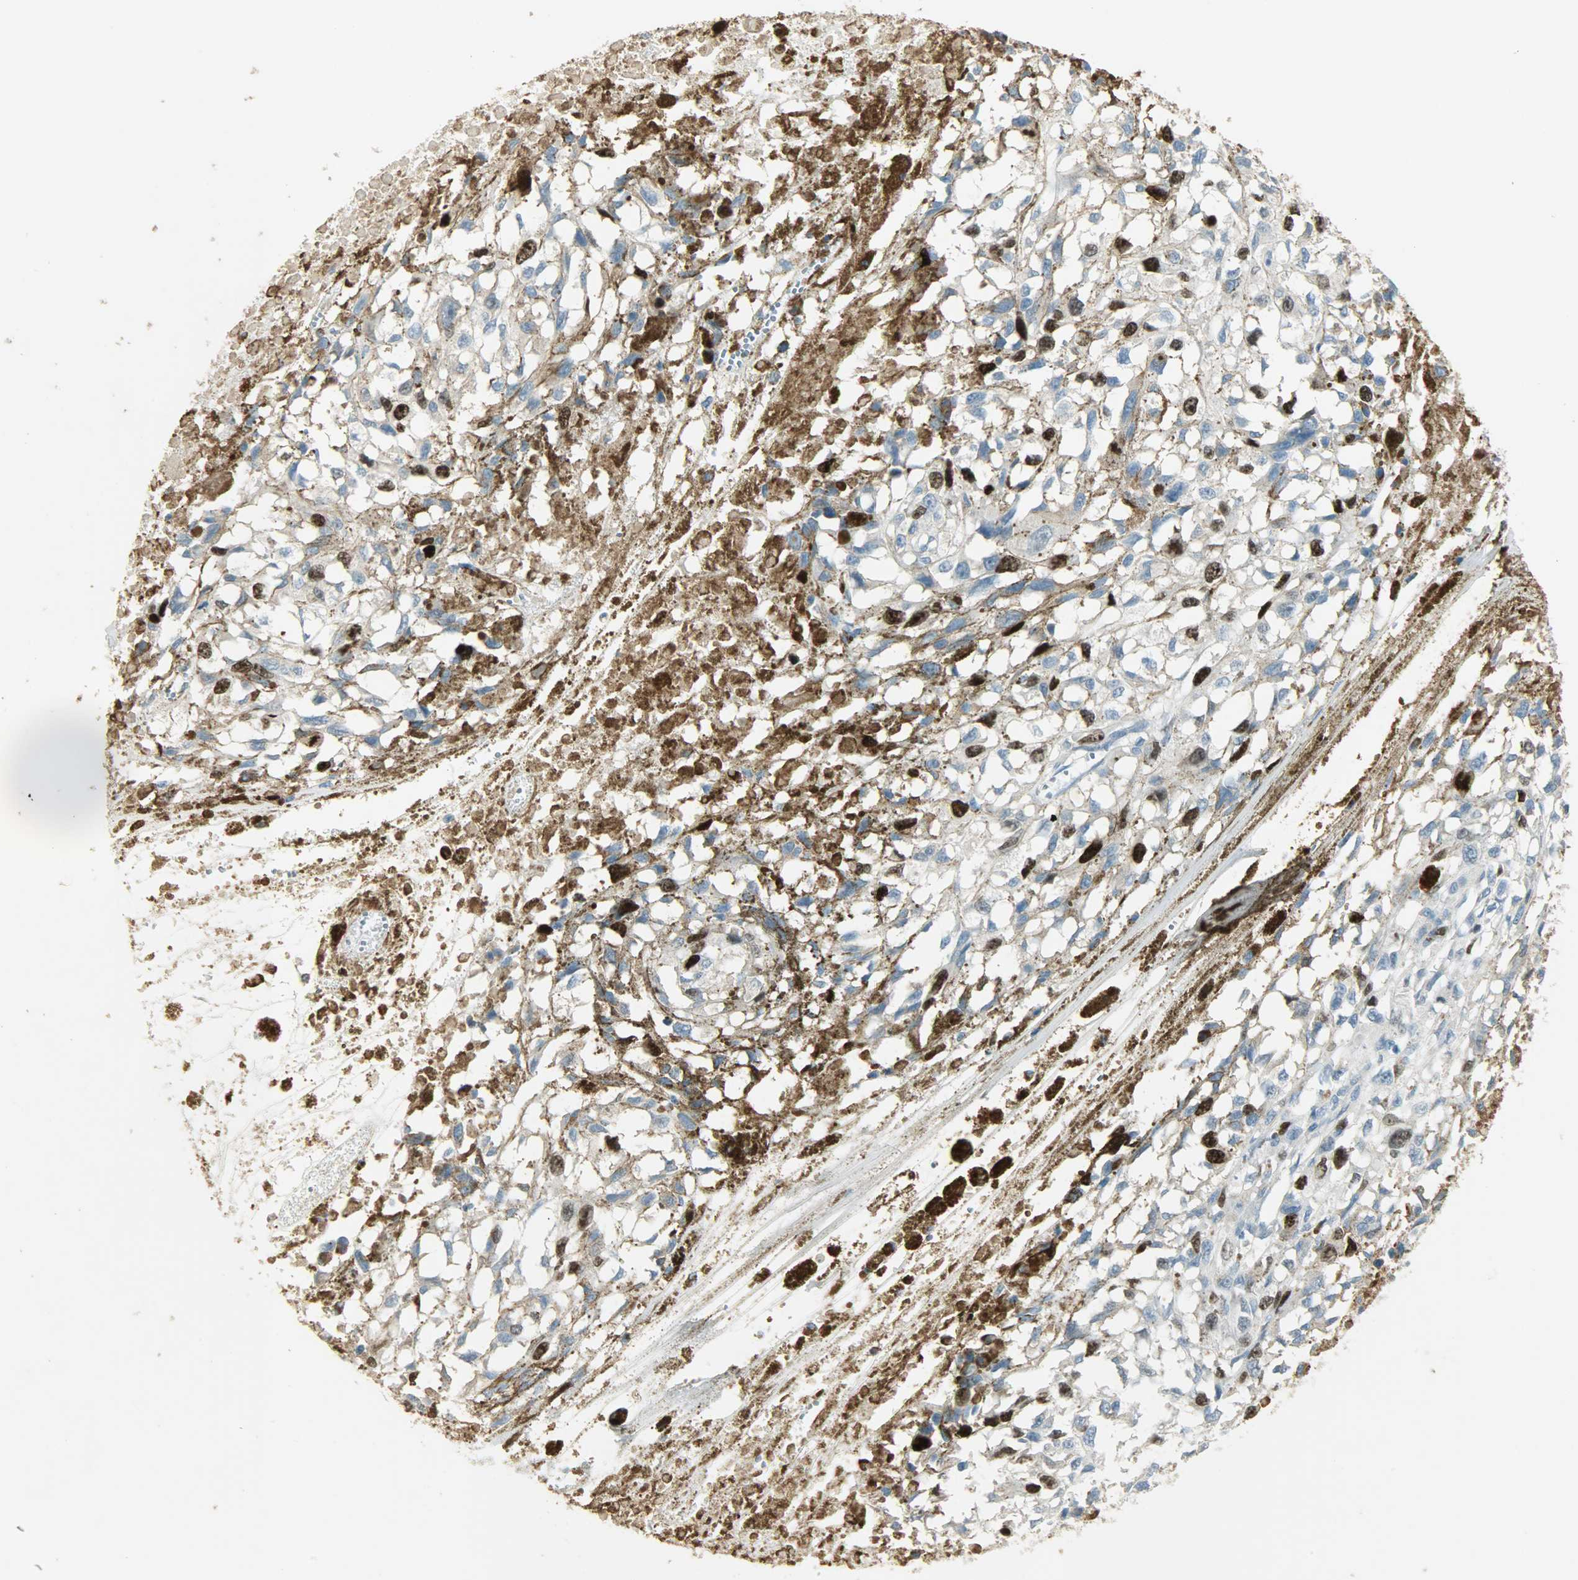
{"staining": {"intensity": "strong", "quantity": "<25%", "location": "cytoplasmic/membranous,nuclear"}, "tissue": "melanoma", "cell_type": "Tumor cells", "image_type": "cancer", "snomed": [{"axis": "morphology", "description": "Malignant melanoma, Metastatic site"}, {"axis": "topography", "description": "Lymph node"}], "caption": "Immunohistochemical staining of malignant melanoma (metastatic site) reveals medium levels of strong cytoplasmic/membranous and nuclear protein staining in about <25% of tumor cells.", "gene": "TPX2", "patient": {"sex": "male", "age": 59}}